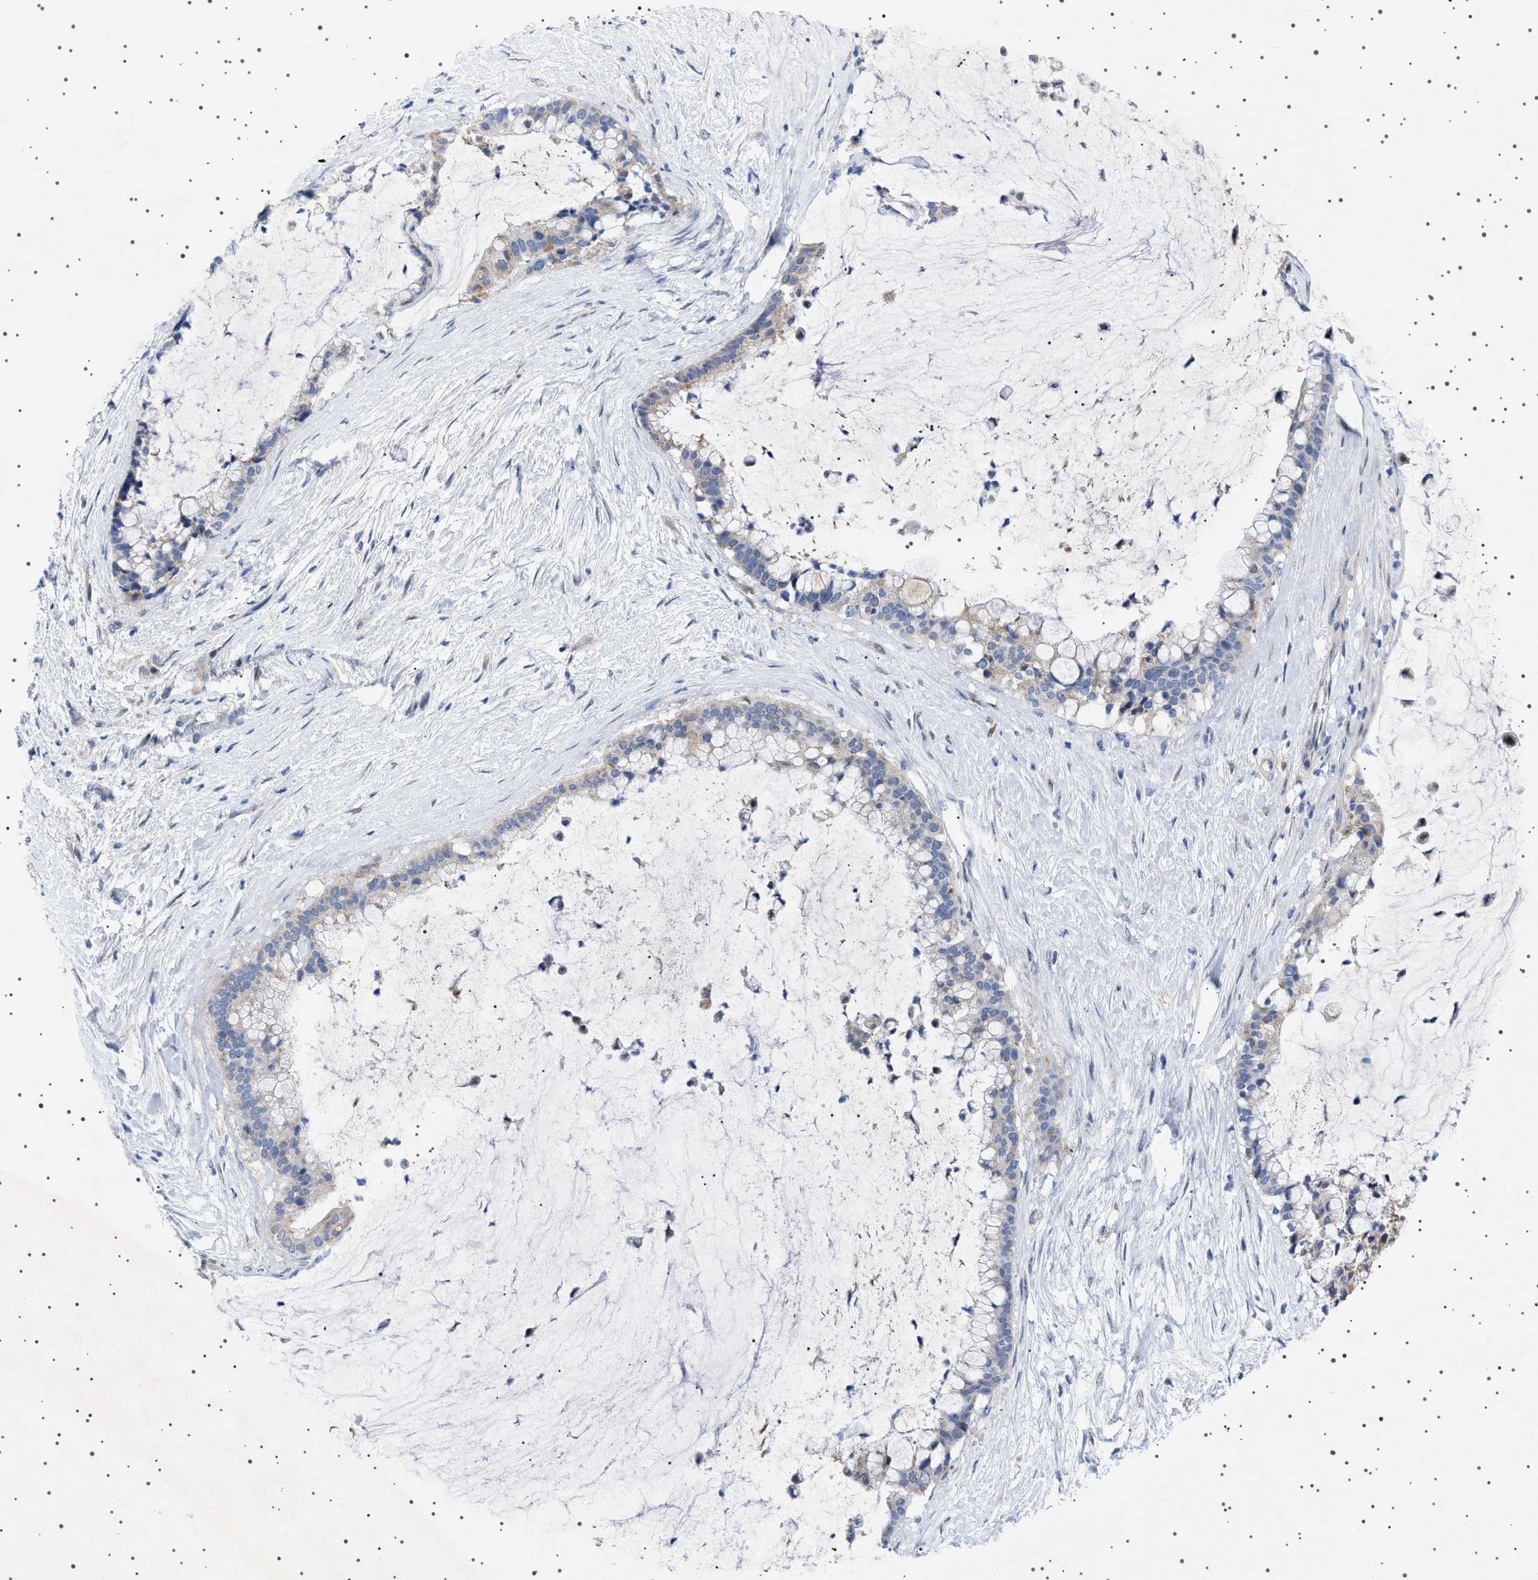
{"staining": {"intensity": "weak", "quantity": "<25%", "location": "cytoplasmic/membranous"}, "tissue": "pancreatic cancer", "cell_type": "Tumor cells", "image_type": "cancer", "snomed": [{"axis": "morphology", "description": "Adenocarcinoma, NOS"}, {"axis": "topography", "description": "Pancreas"}], "caption": "Protein analysis of pancreatic cancer exhibits no significant staining in tumor cells. The staining is performed using DAB brown chromogen with nuclei counter-stained in using hematoxylin.", "gene": "HTR1A", "patient": {"sex": "male", "age": 41}}